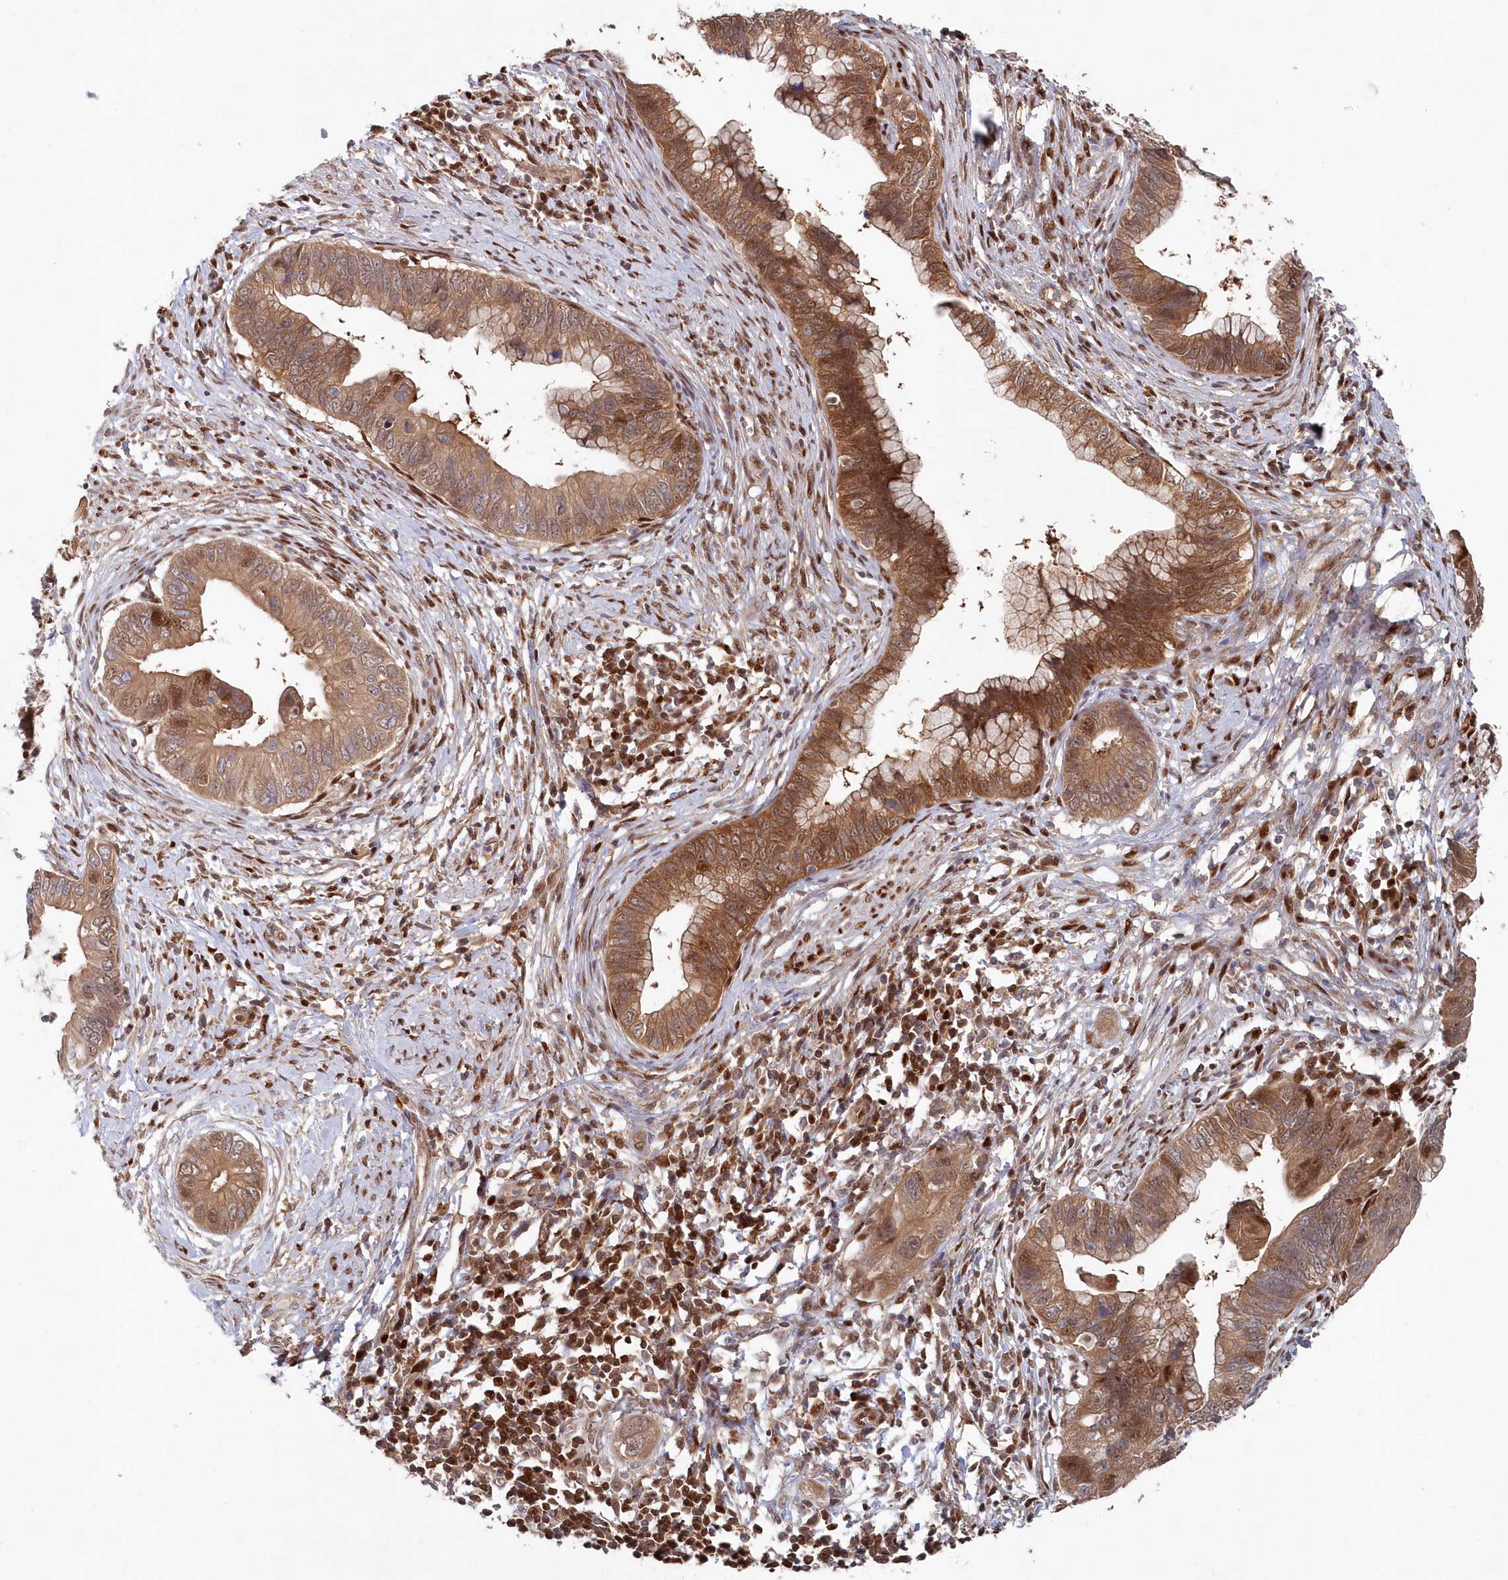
{"staining": {"intensity": "moderate", "quantity": ">75%", "location": "cytoplasmic/membranous,nuclear"}, "tissue": "cervical cancer", "cell_type": "Tumor cells", "image_type": "cancer", "snomed": [{"axis": "morphology", "description": "Adenocarcinoma, NOS"}, {"axis": "topography", "description": "Cervix"}], "caption": "A histopathology image showing moderate cytoplasmic/membranous and nuclear staining in about >75% of tumor cells in adenocarcinoma (cervical), as visualized by brown immunohistochemical staining.", "gene": "ABHD14B", "patient": {"sex": "female", "age": 44}}